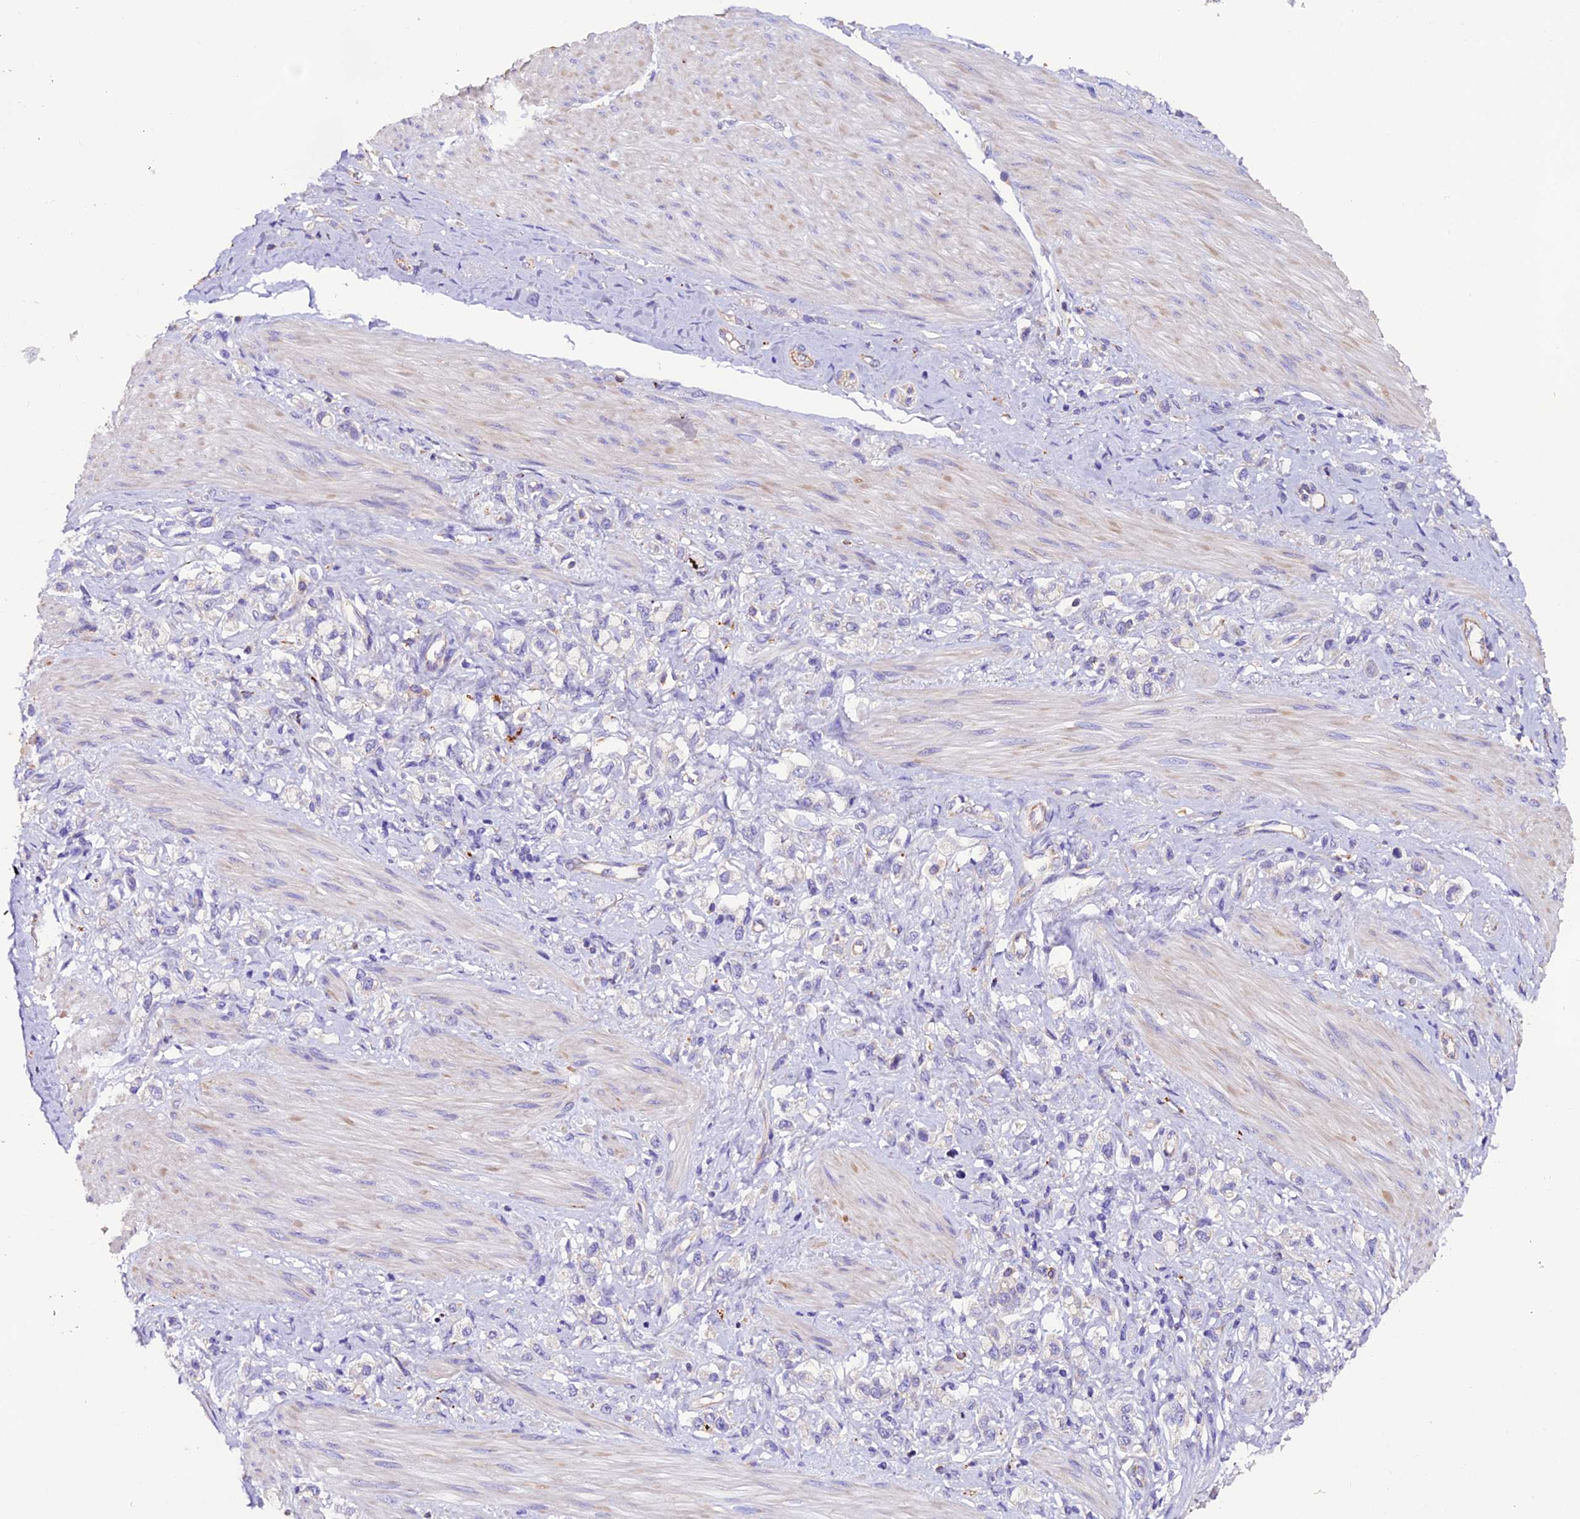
{"staining": {"intensity": "negative", "quantity": "none", "location": "none"}, "tissue": "stomach cancer", "cell_type": "Tumor cells", "image_type": "cancer", "snomed": [{"axis": "morphology", "description": "Adenocarcinoma, NOS"}, {"axis": "topography", "description": "Stomach"}], "caption": "High magnification brightfield microscopy of adenocarcinoma (stomach) stained with DAB (3,3'-diaminobenzidine) (brown) and counterstained with hematoxylin (blue): tumor cells show no significant staining. The staining was performed using DAB to visualize the protein expression in brown, while the nuclei were stained in blue with hematoxylin (Magnification: 20x).", "gene": "CLN5", "patient": {"sex": "female", "age": 65}}